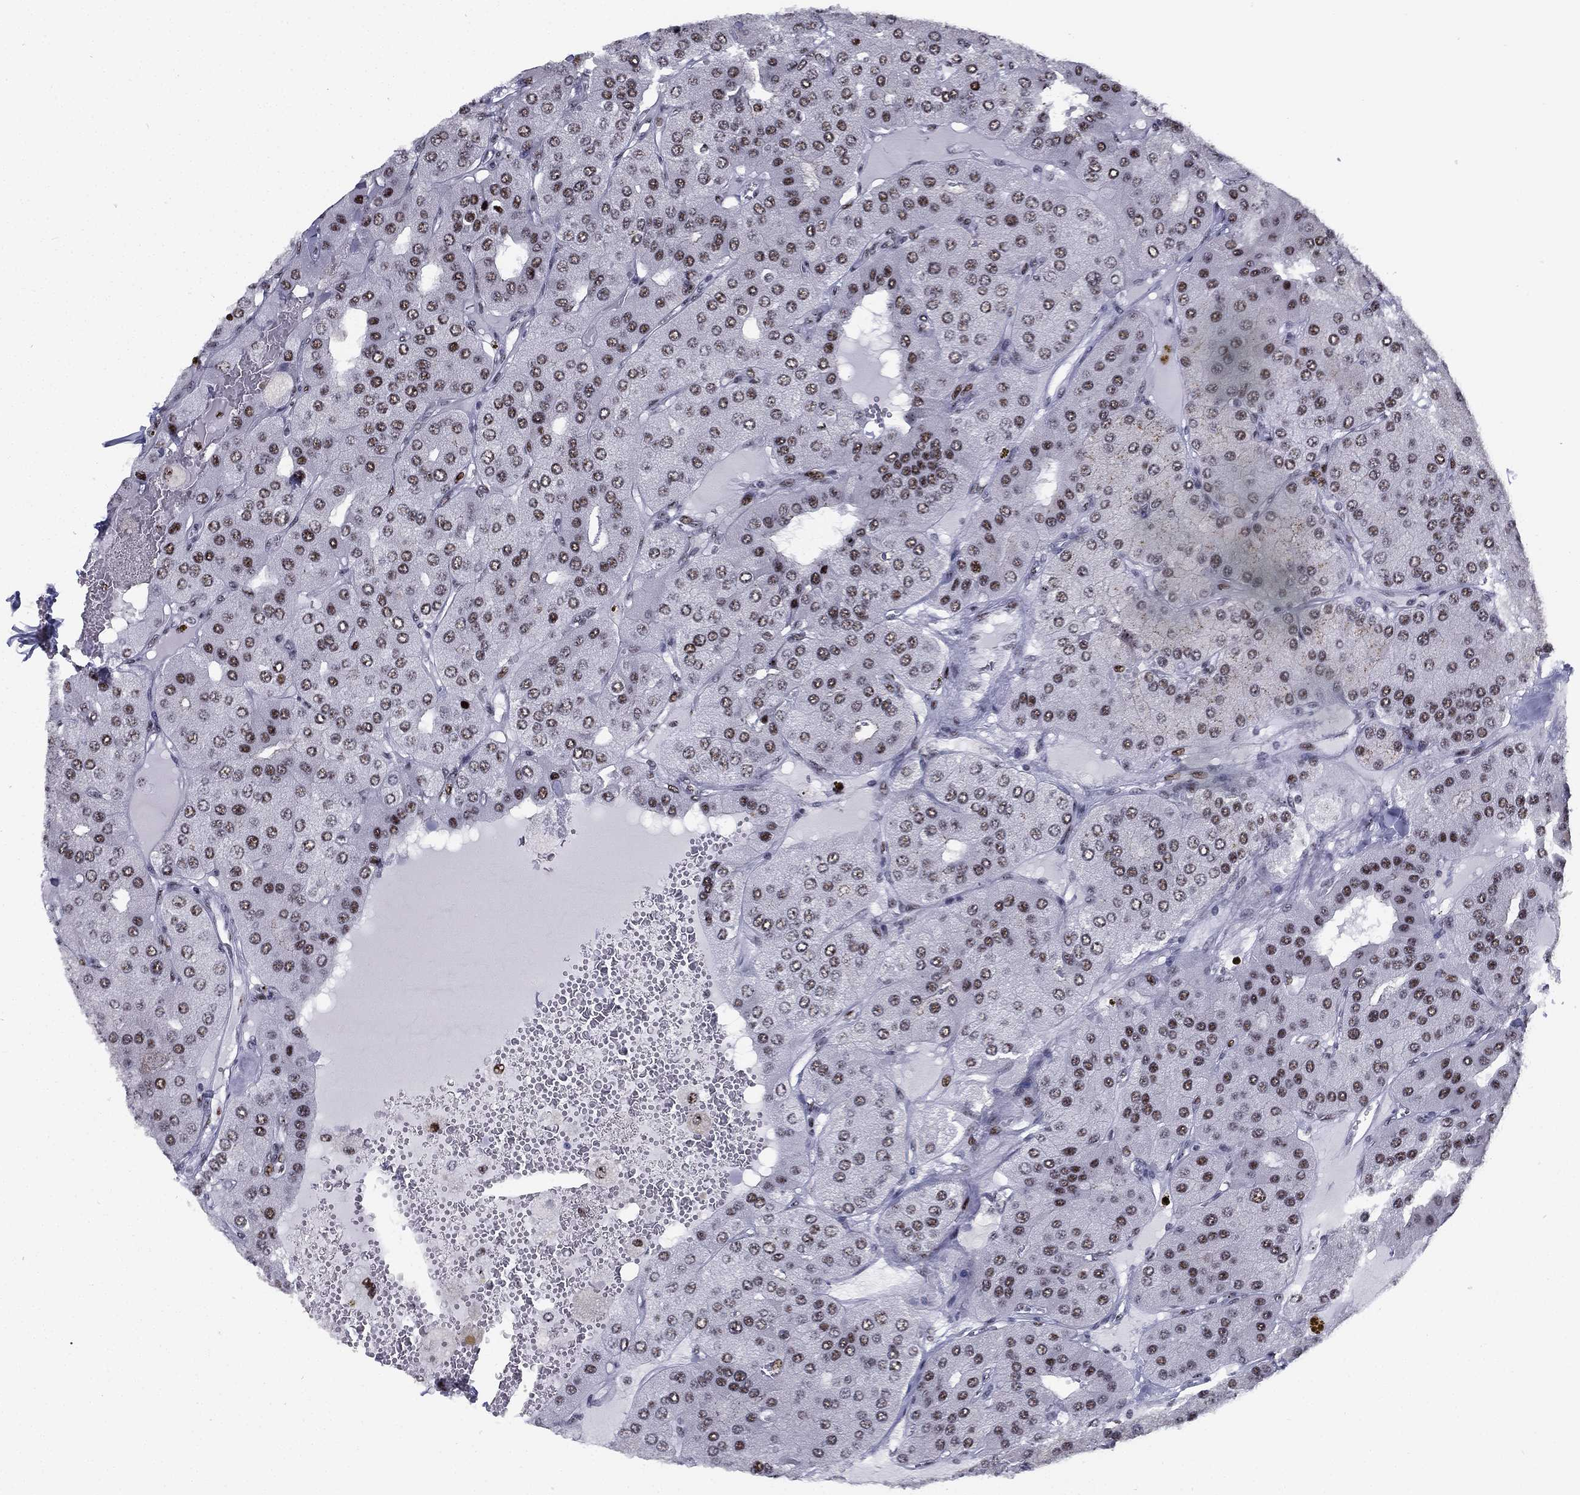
{"staining": {"intensity": "moderate", "quantity": "25%-75%", "location": "nuclear"}, "tissue": "parathyroid gland", "cell_type": "Glandular cells", "image_type": "normal", "snomed": [{"axis": "morphology", "description": "Normal tissue, NOS"}, {"axis": "morphology", "description": "Adenoma, NOS"}, {"axis": "topography", "description": "Parathyroid gland"}], "caption": "Immunohistochemistry (IHC) (DAB) staining of unremarkable parathyroid gland reveals moderate nuclear protein expression in about 25%-75% of glandular cells. (Stains: DAB (3,3'-diaminobenzidine) in brown, nuclei in blue, Microscopy: brightfield microscopy at high magnification).", "gene": "CYB561D2", "patient": {"sex": "female", "age": 86}}